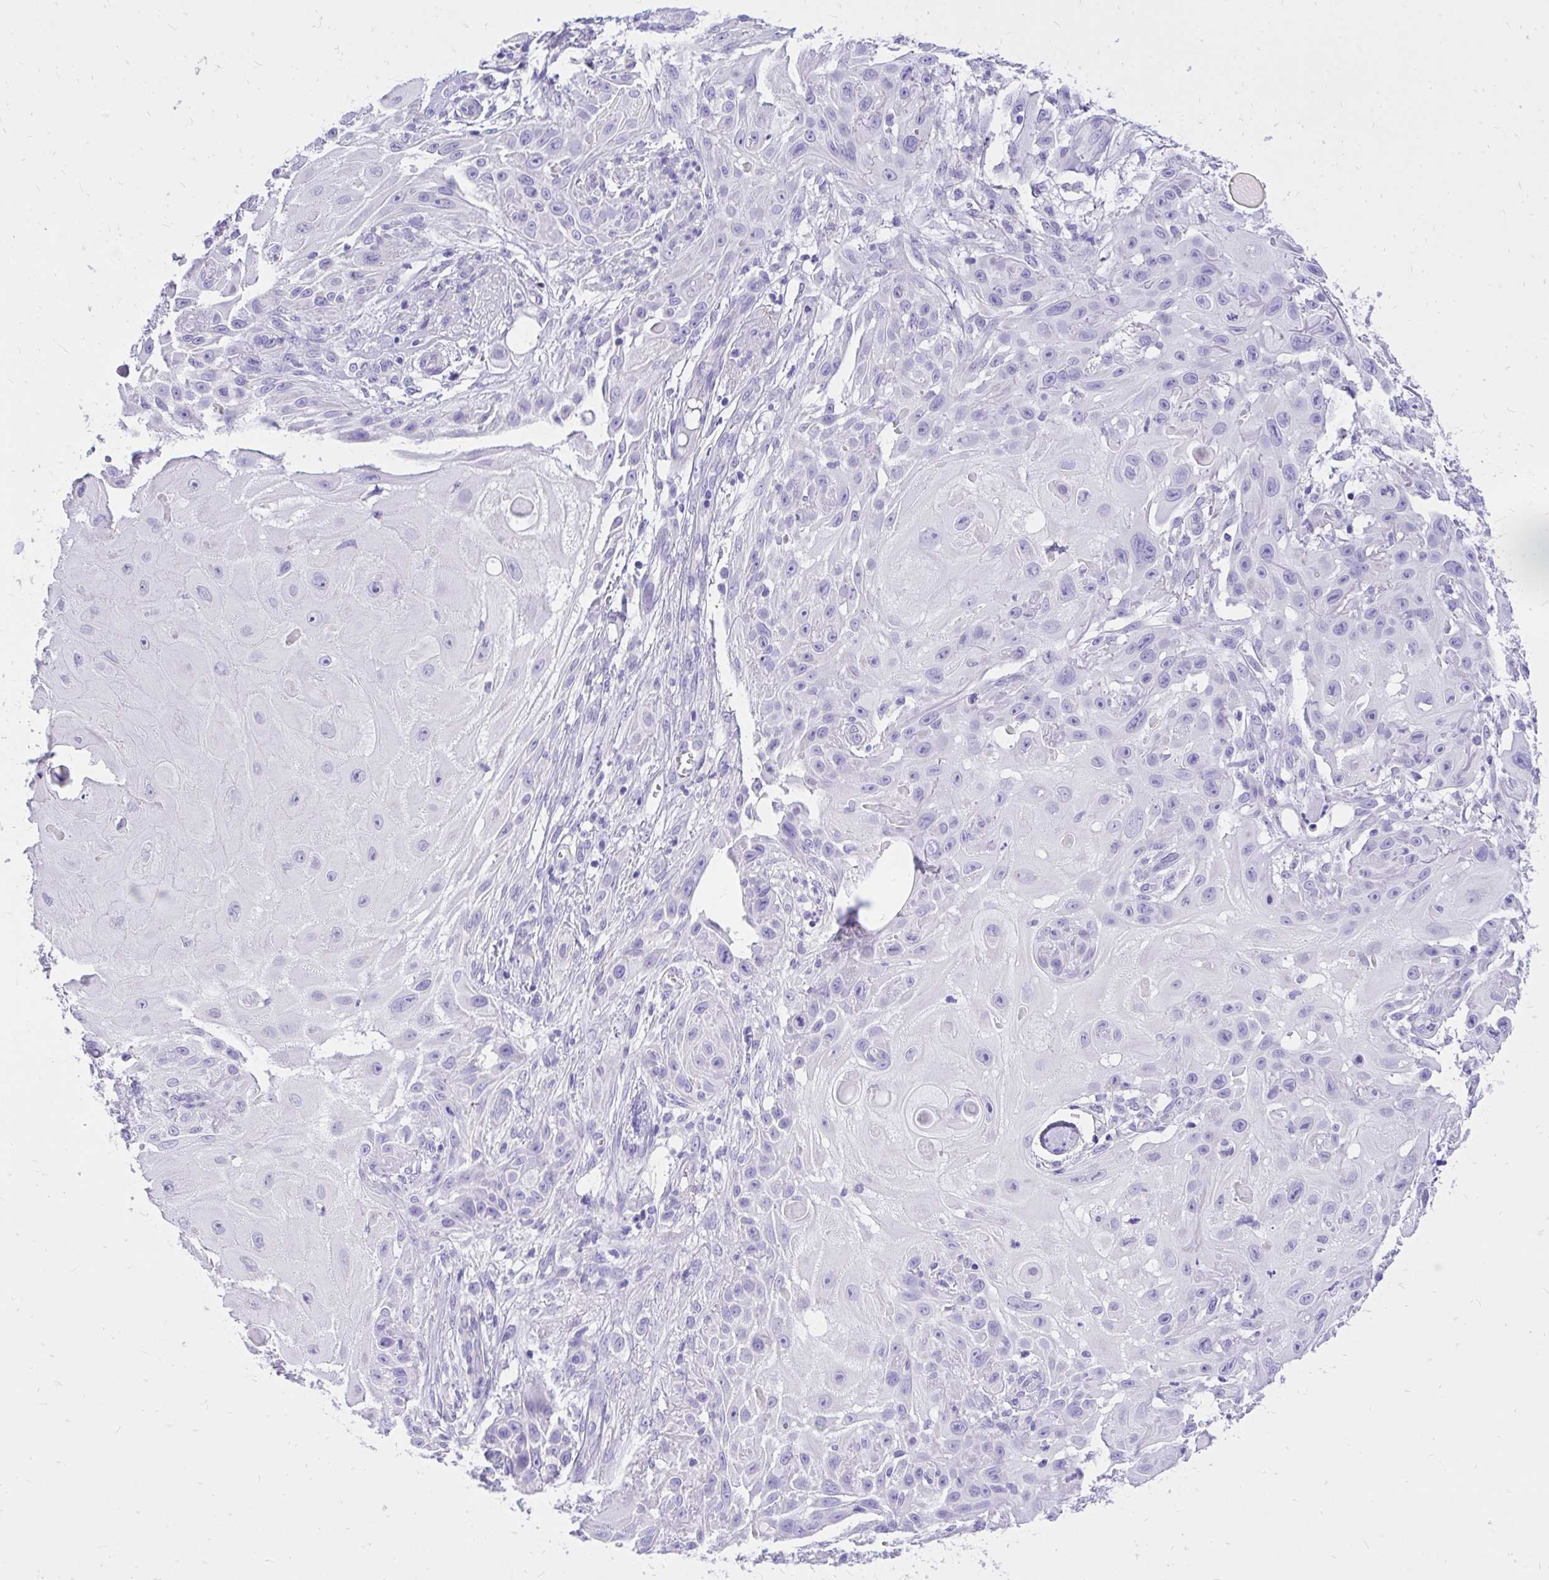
{"staining": {"intensity": "negative", "quantity": "none", "location": "none"}, "tissue": "skin cancer", "cell_type": "Tumor cells", "image_type": "cancer", "snomed": [{"axis": "morphology", "description": "Squamous cell carcinoma, NOS"}, {"axis": "topography", "description": "Skin"}], "caption": "The histopathology image displays no staining of tumor cells in skin cancer (squamous cell carcinoma).", "gene": "MON1A", "patient": {"sex": "female", "age": 91}}